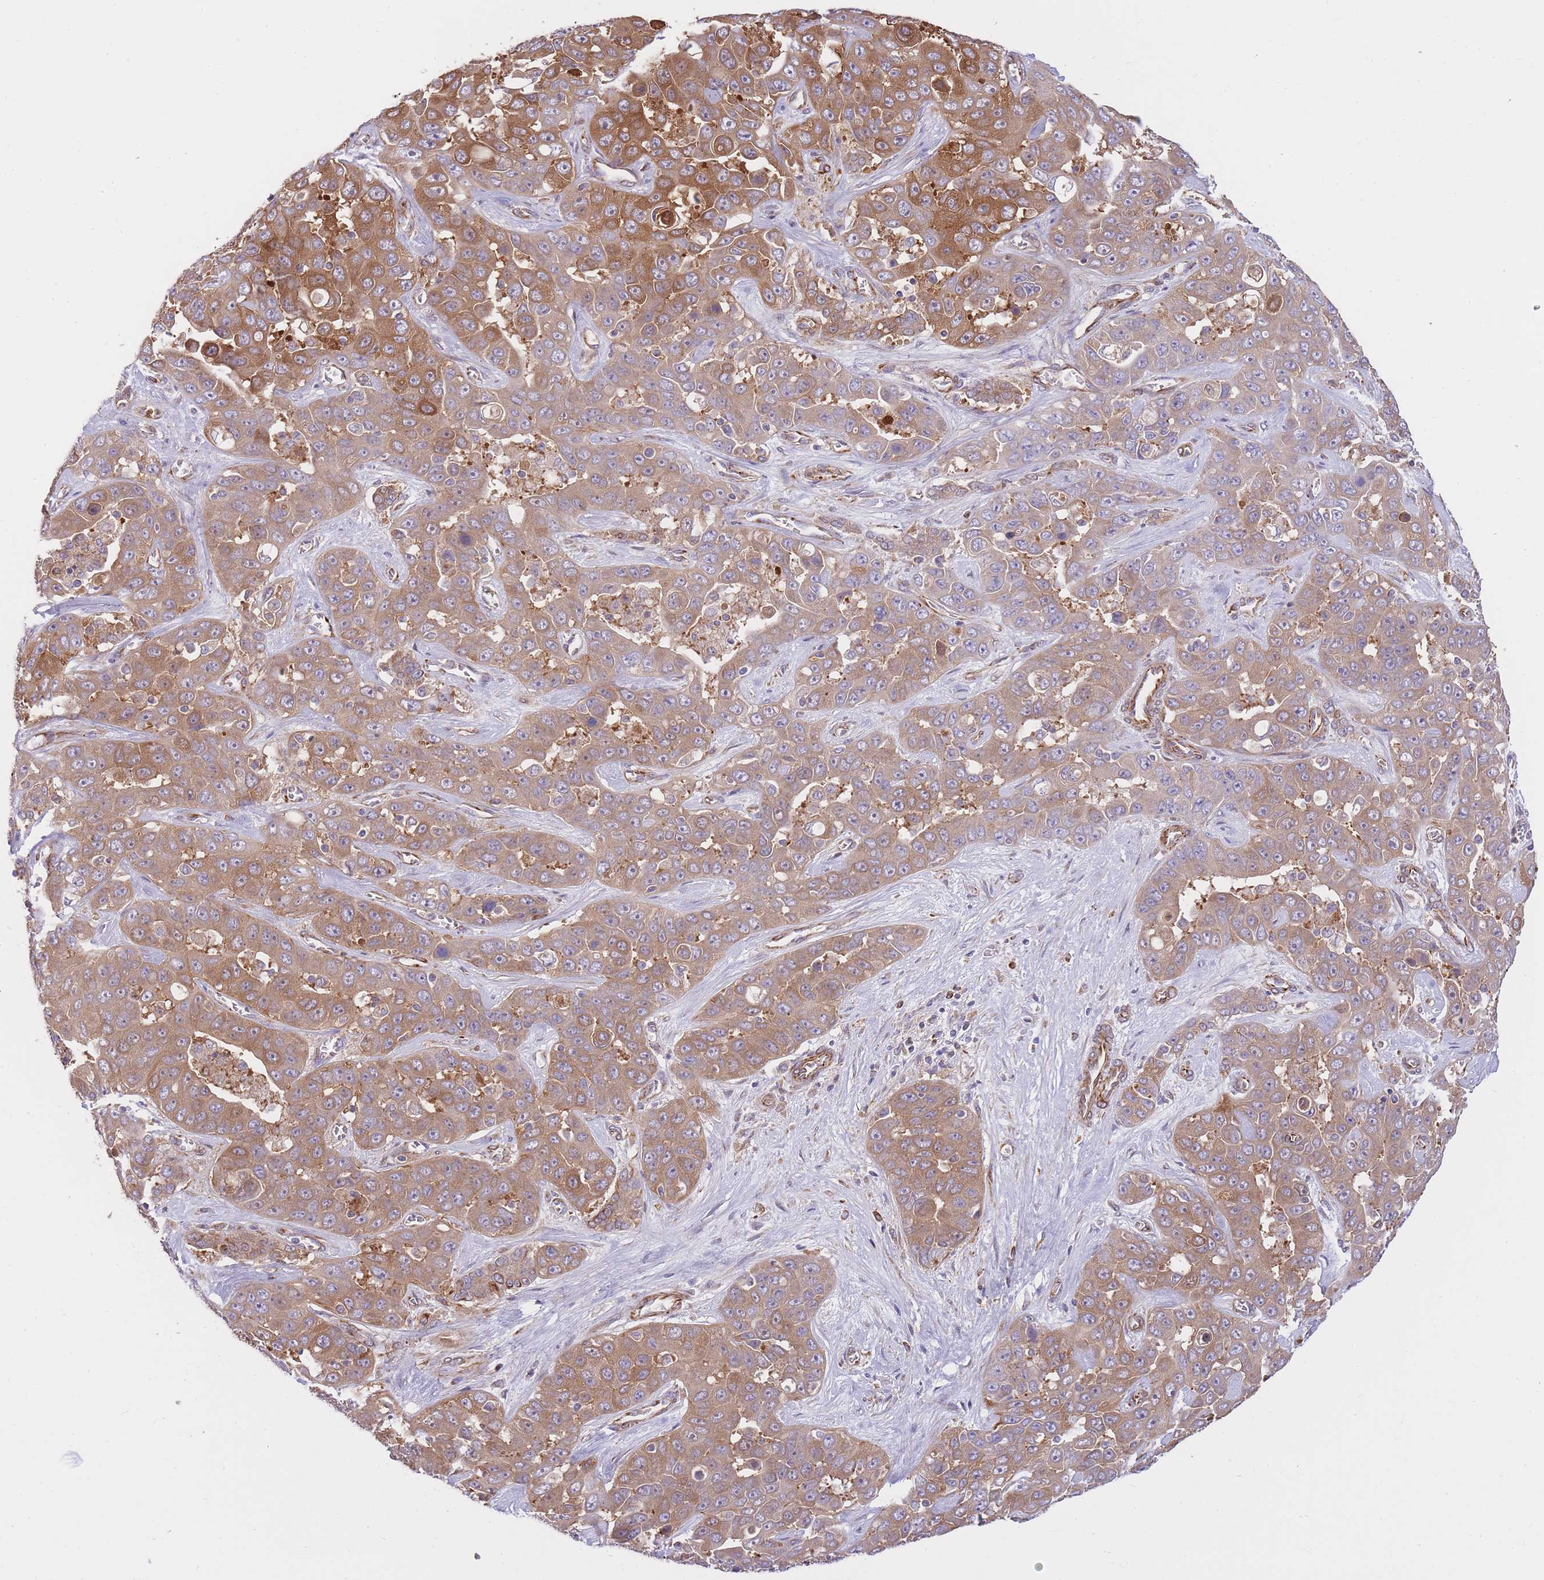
{"staining": {"intensity": "moderate", "quantity": ">75%", "location": "cytoplasmic/membranous"}, "tissue": "liver cancer", "cell_type": "Tumor cells", "image_type": "cancer", "snomed": [{"axis": "morphology", "description": "Cholangiocarcinoma"}, {"axis": "topography", "description": "Liver"}], "caption": "Human liver cancer (cholangiocarcinoma) stained with a protein marker demonstrates moderate staining in tumor cells.", "gene": "ECPAS", "patient": {"sex": "female", "age": 52}}